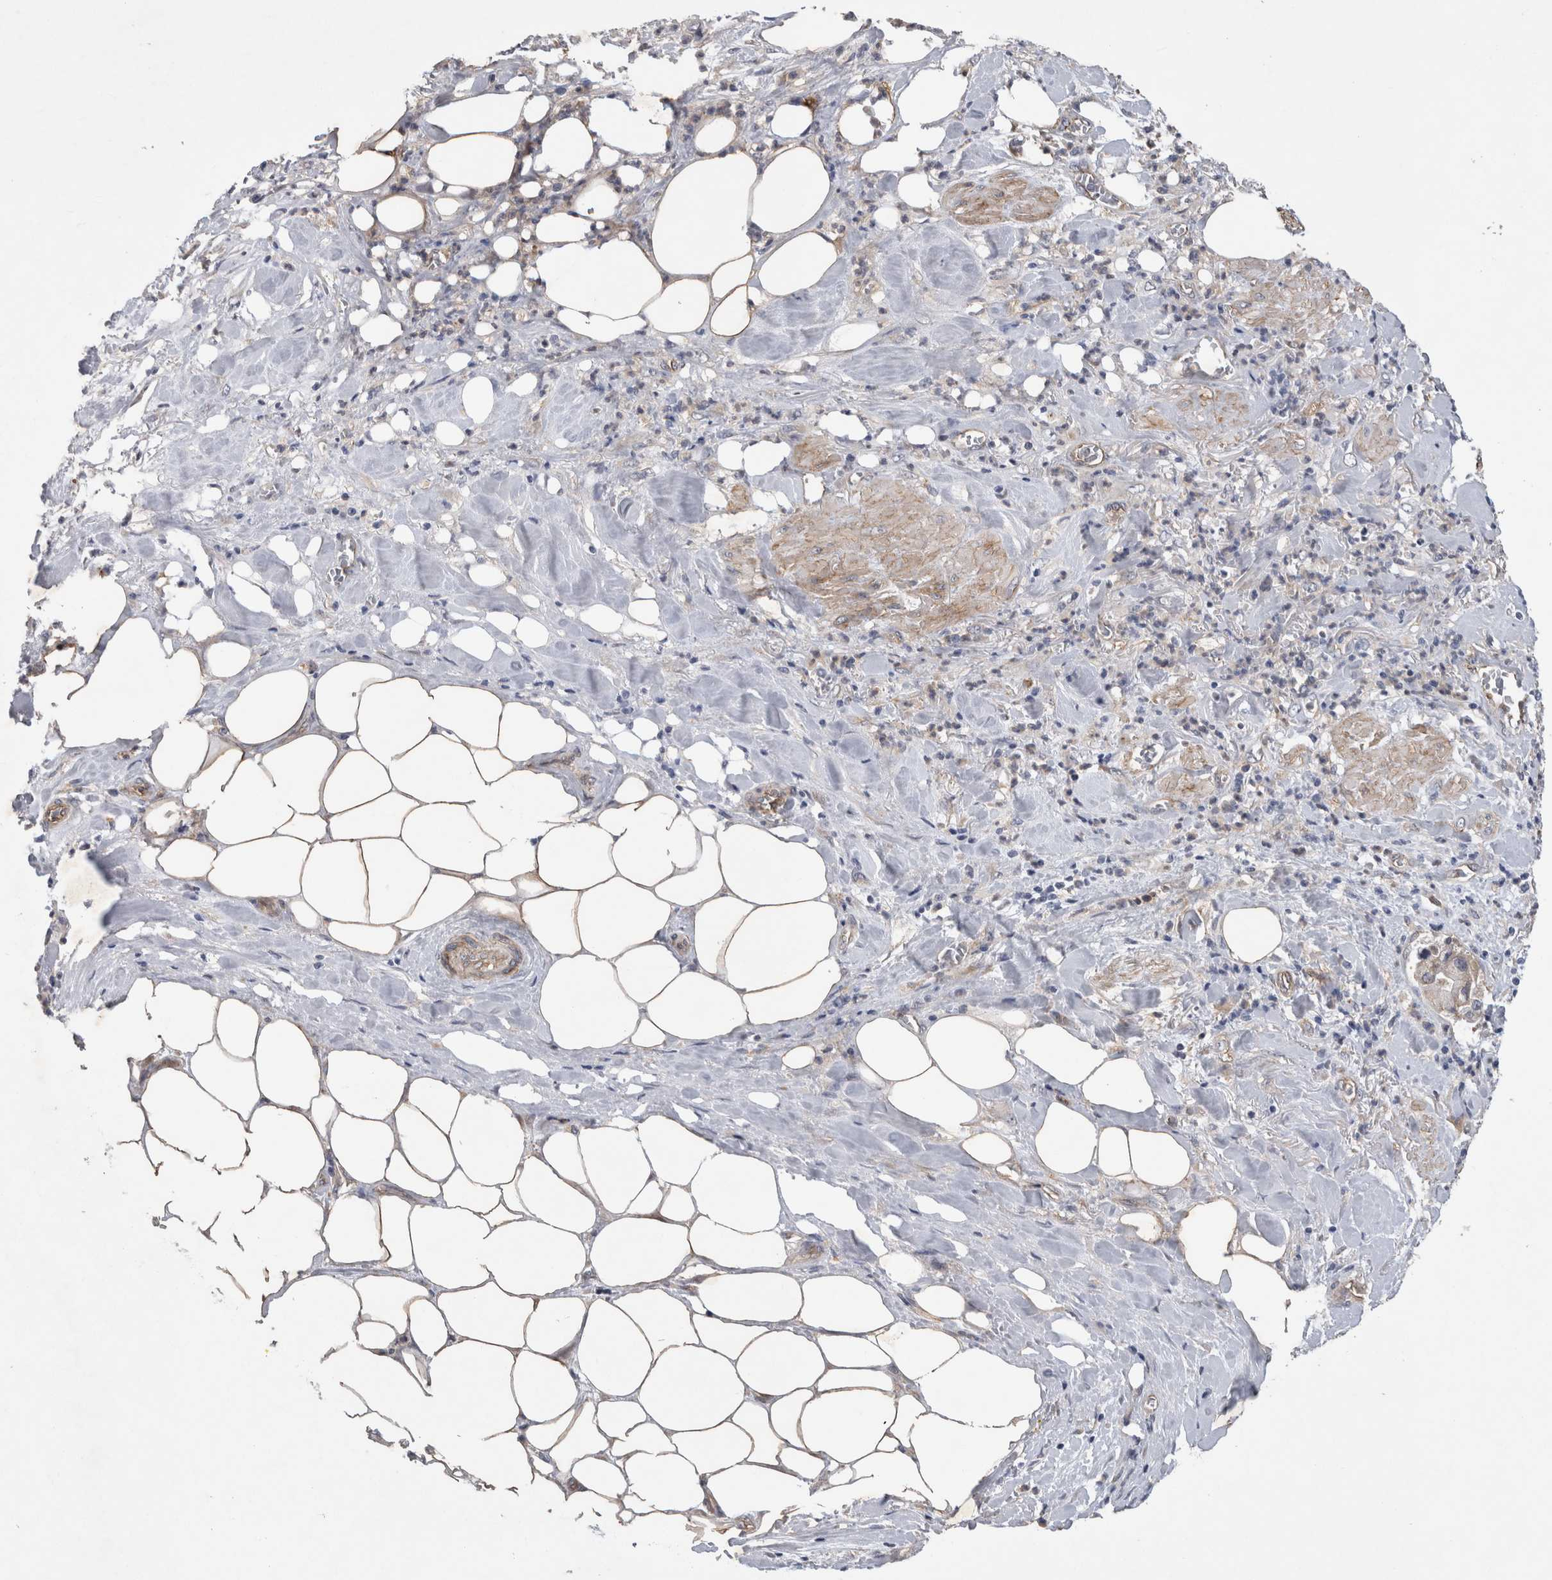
{"staining": {"intensity": "negative", "quantity": "none", "location": "none"}, "tissue": "pancreatic cancer", "cell_type": "Tumor cells", "image_type": "cancer", "snomed": [{"axis": "morphology", "description": "Adenocarcinoma, NOS"}, {"axis": "topography", "description": "Pancreas"}], "caption": "DAB immunohistochemical staining of human pancreatic adenocarcinoma demonstrates no significant expression in tumor cells. Nuclei are stained in blue.", "gene": "ANKFY1", "patient": {"sex": "male", "age": 70}}